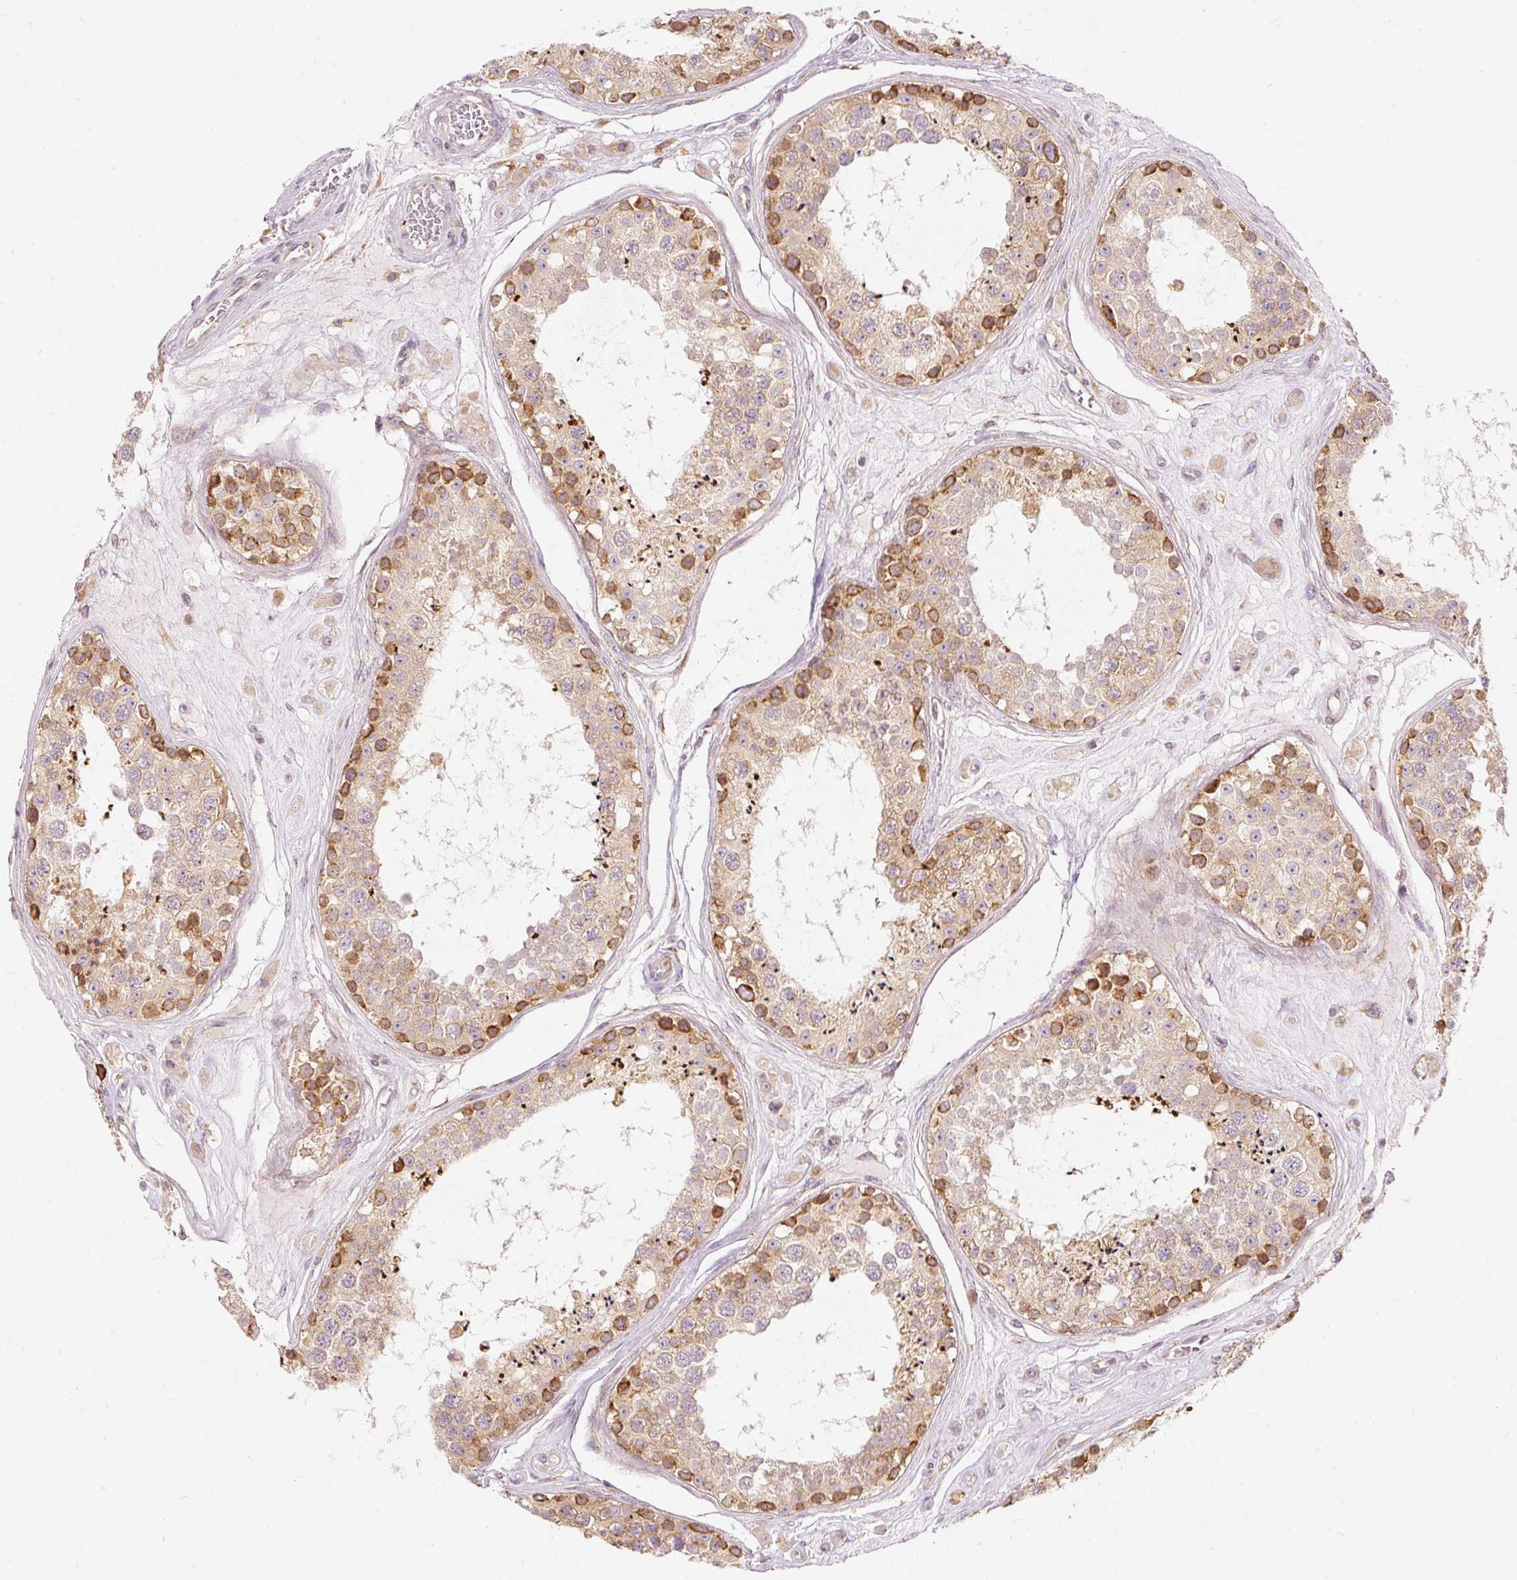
{"staining": {"intensity": "moderate", "quantity": "25%-75%", "location": "cytoplasmic/membranous"}, "tissue": "testis", "cell_type": "Cells in seminiferous ducts", "image_type": "normal", "snomed": [{"axis": "morphology", "description": "Normal tissue, NOS"}, {"axis": "topography", "description": "Testis"}], "caption": "Immunohistochemical staining of normal testis exhibits 25%-75% levels of moderate cytoplasmic/membranous protein staining in approximately 25%-75% of cells in seminiferous ducts.", "gene": "SNAPC5", "patient": {"sex": "male", "age": 25}}